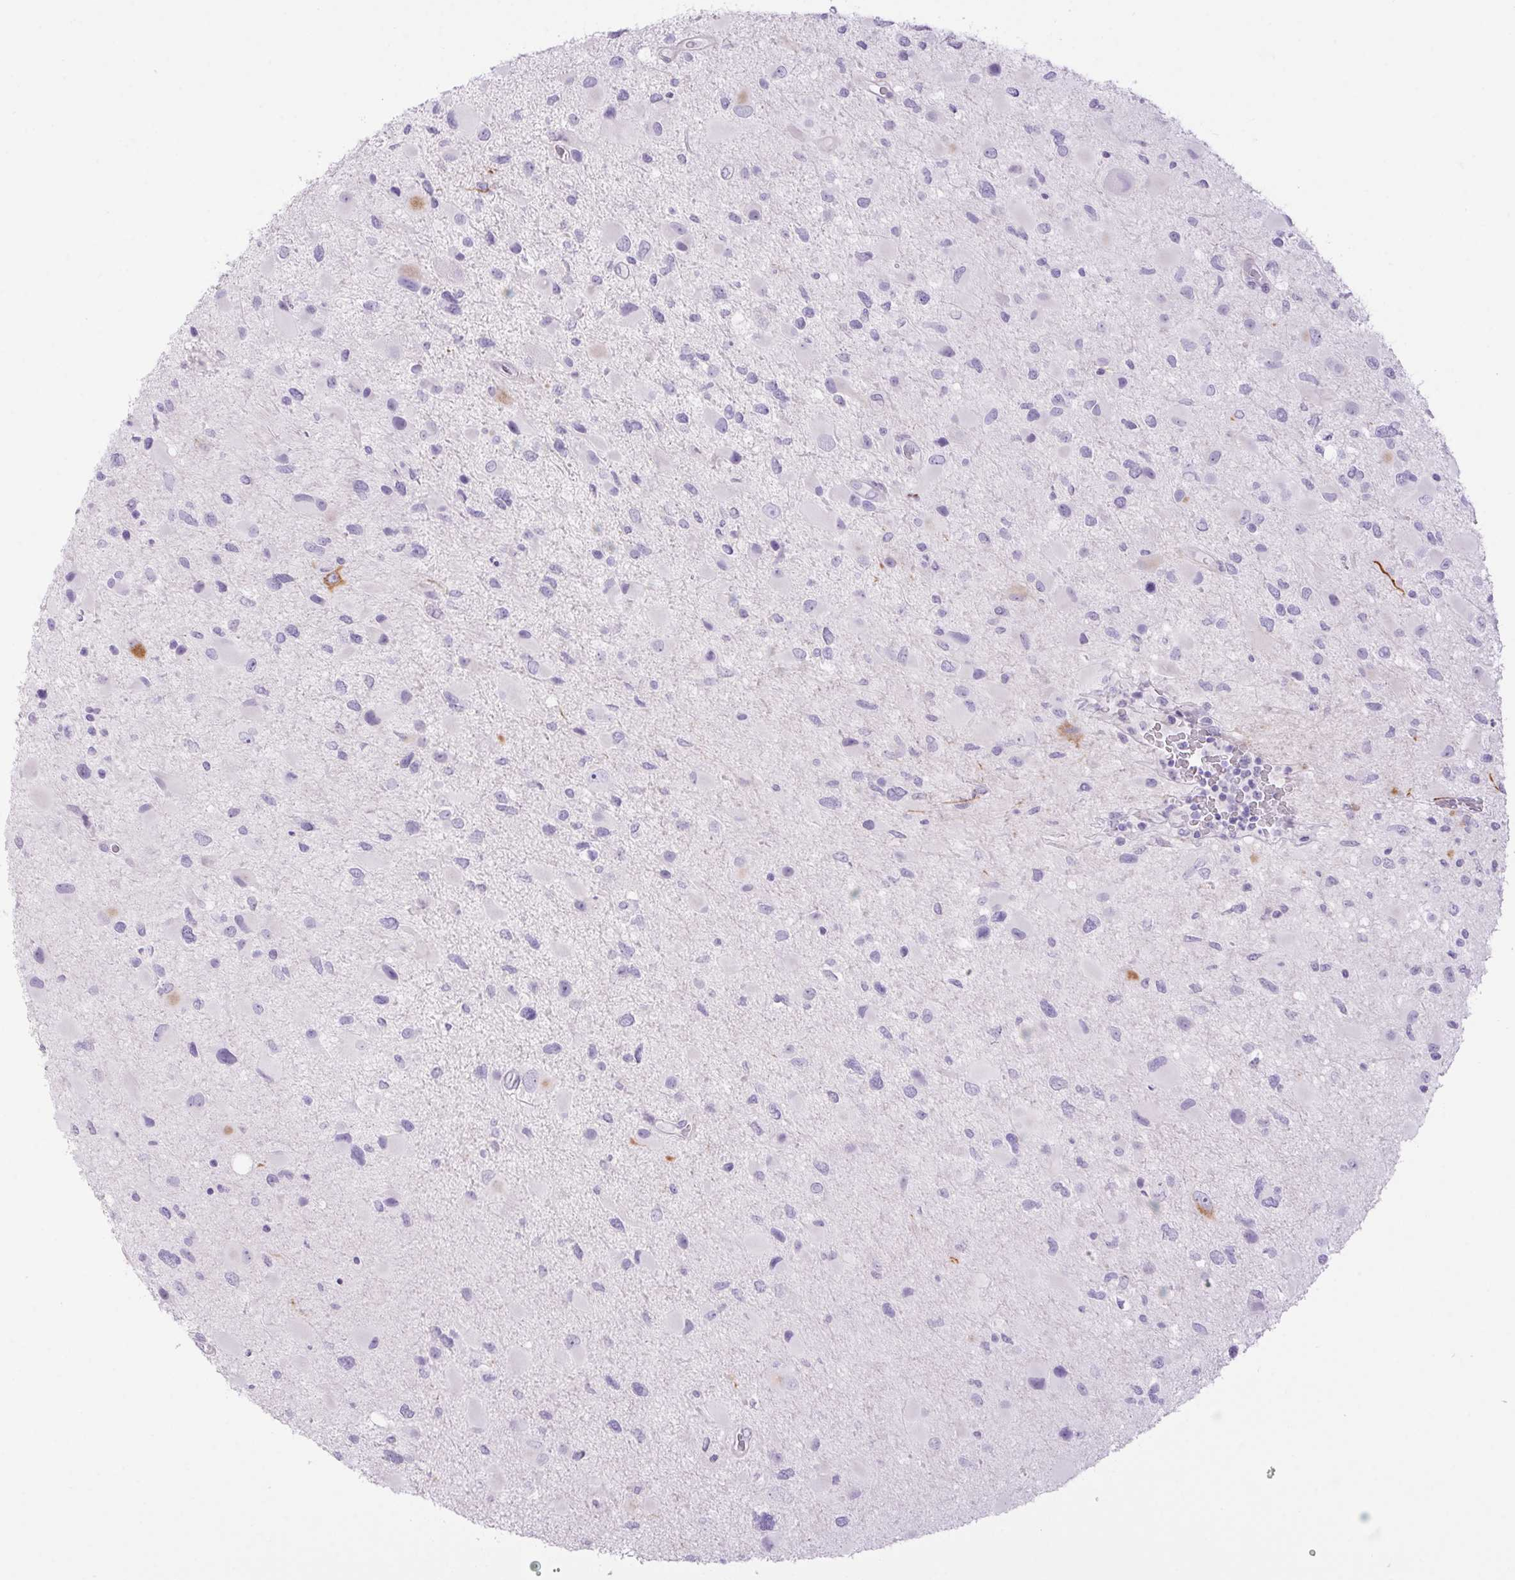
{"staining": {"intensity": "negative", "quantity": "none", "location": "none"}, "tissue": "glioma", "cell_type": "Tumor cells", "image_type": "cancer", "snomed": [{"axis": "morphology", "description": "Glioma, malignant, Low grade"}, {"axis": "topography", "description": "Brain"}], "caption": "High magnification brightfield microscopy of malignant low-grade glioma stained with DAB (3,3'-diaminobenzidine) (brown) and counterstained with hematoxylin (blue): tumor cells show no significant positivity.", "gene": "ERP27", "patient": {"sex": "female", "age": 32}}